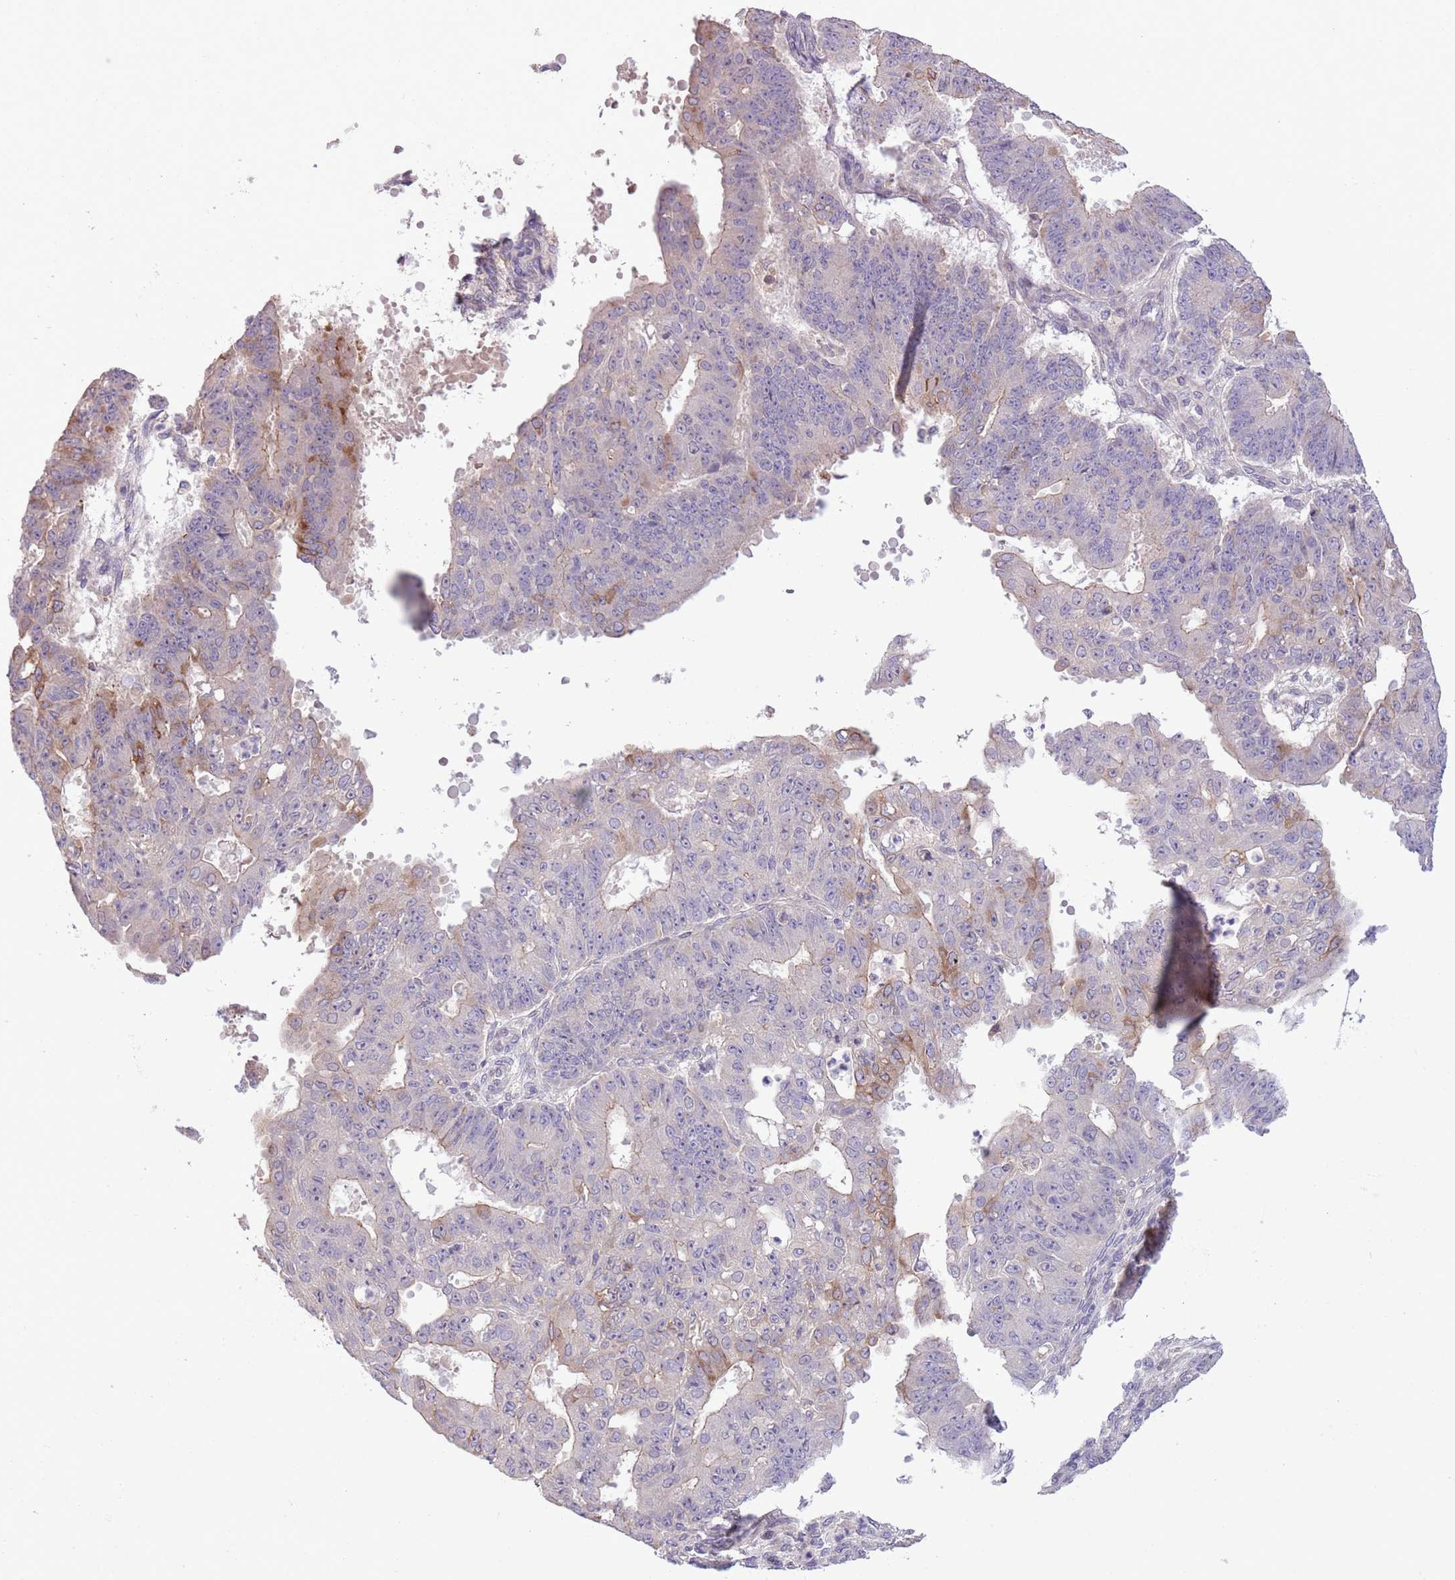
{"staining": {"intensity": "weak", "quantity": "<25%", "location": "cytoplasmic/membranous"}, "tissue": "ovarian cancer", "cell_type": "Tumor cells", "image_type": "cancer", "snomed": [{"axis": "morphology", "description": "Carcinoma, endometroid"}, {"axis": "topography", "description": "Appendix"}, {"axis": "topography", "description": "Ovary"}], "caption": "Immunohistochemistry photomicrograph of neoplastic tissue: ovarian cancer (endometroid carcinoma) stained with DAB (3,3'-diaminobenzidine) demonstrates no significant protein staining in tumor cells.", "gene": "CCND2", "patient": {"sex": "female", "age": 42}}